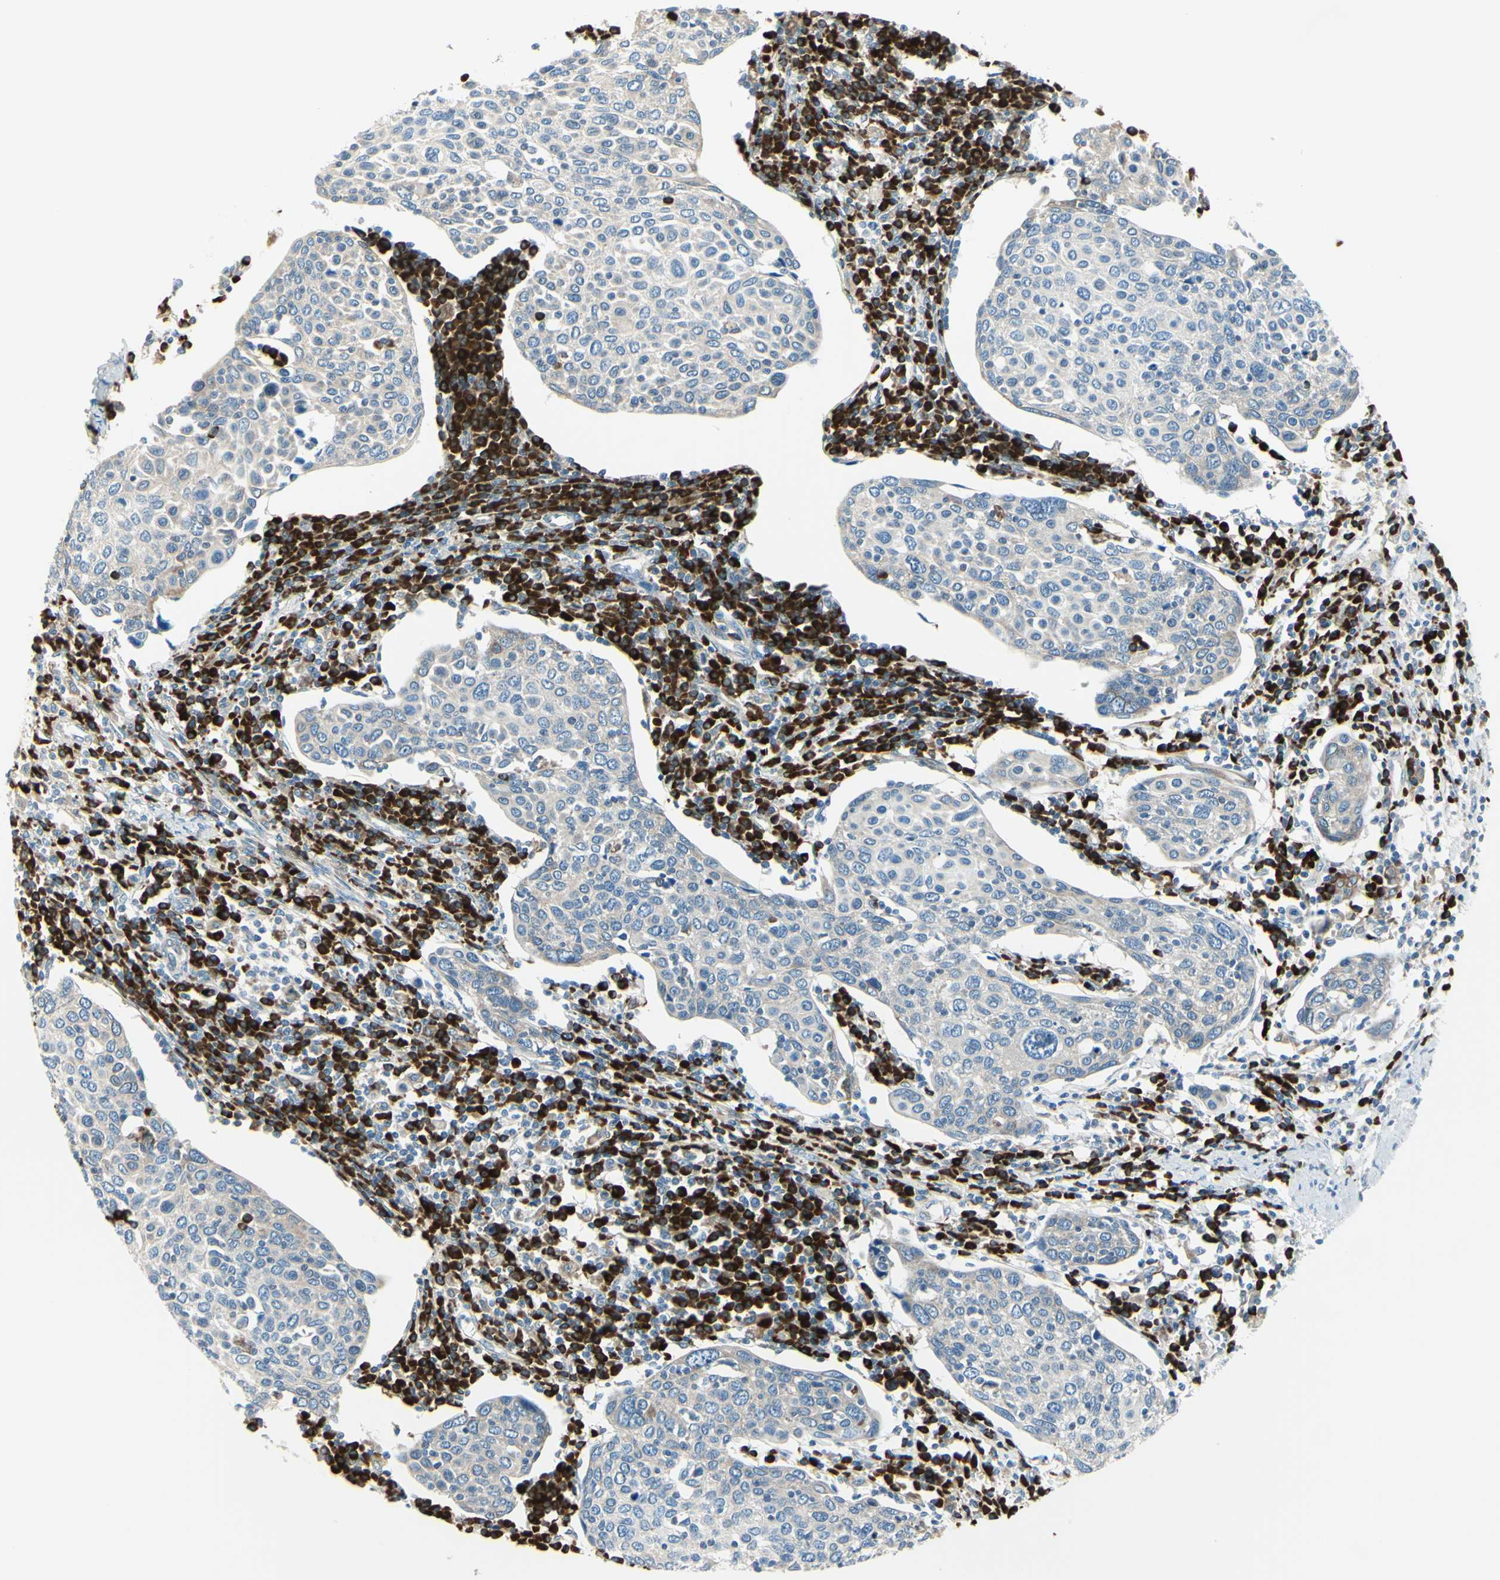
{"staining": {"intensity": "weak", "quantity": "25%-75%", "location": "cytoplasmic/membranous"}, "tissue": "cervical cancer", "cell_type": "Tumor cells", "image_type": "cancer", "snomed": [{"axis": "morphology", "description": "Squamous cell carcinoma, NOS"}, {"axis": "topography", "description": "Cervix"}], "caption": "Protein staining exhibits weak cytoplasmic/membranous expression in about 25%-75% of tumor cells in cervical cancer (squamous cell carcinoma).", "gene": "SELENOS", "patient": {"sex": "female", "age": 40}}